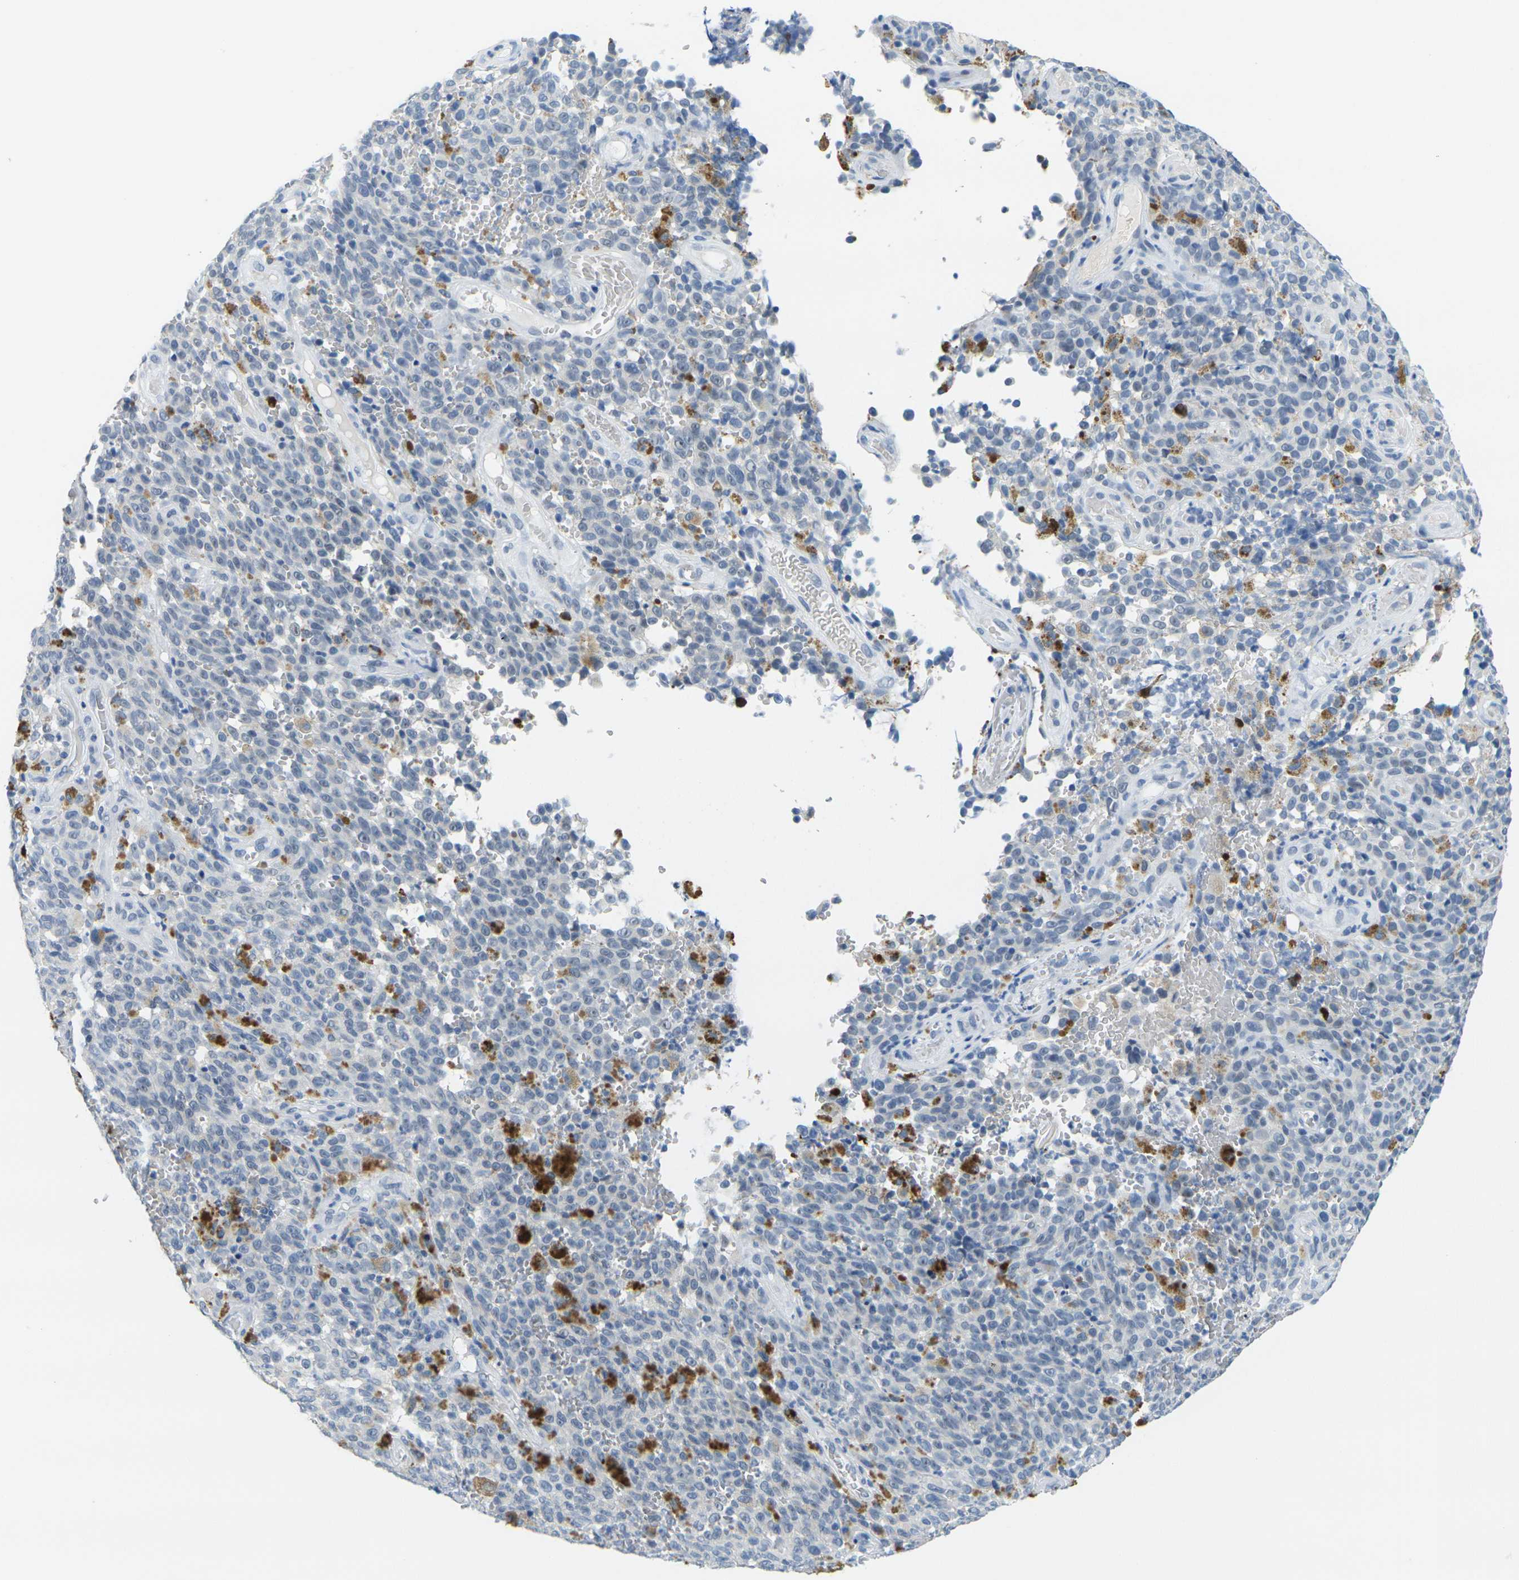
{"staining": {"intensity": "negative", "quantity": "none", "location": "none"}, "tissue": "melanoma", "cell_type": "Tumor cells", "image_type": "cancer", "snomed": [{"axis": "morphology", "description": "Malignant melanoma, NOS"}, {"axis": "topography", "description": "Skin"}], "caption": "The micrograph shows no significant expression in tumor cells of malignant melanoma. (DAB (3,3'-diaminobenzidine) IHC with hematoxylin counter stain).", "gene": "GPR15", "patient": {"sex": "female", "age": 82}}